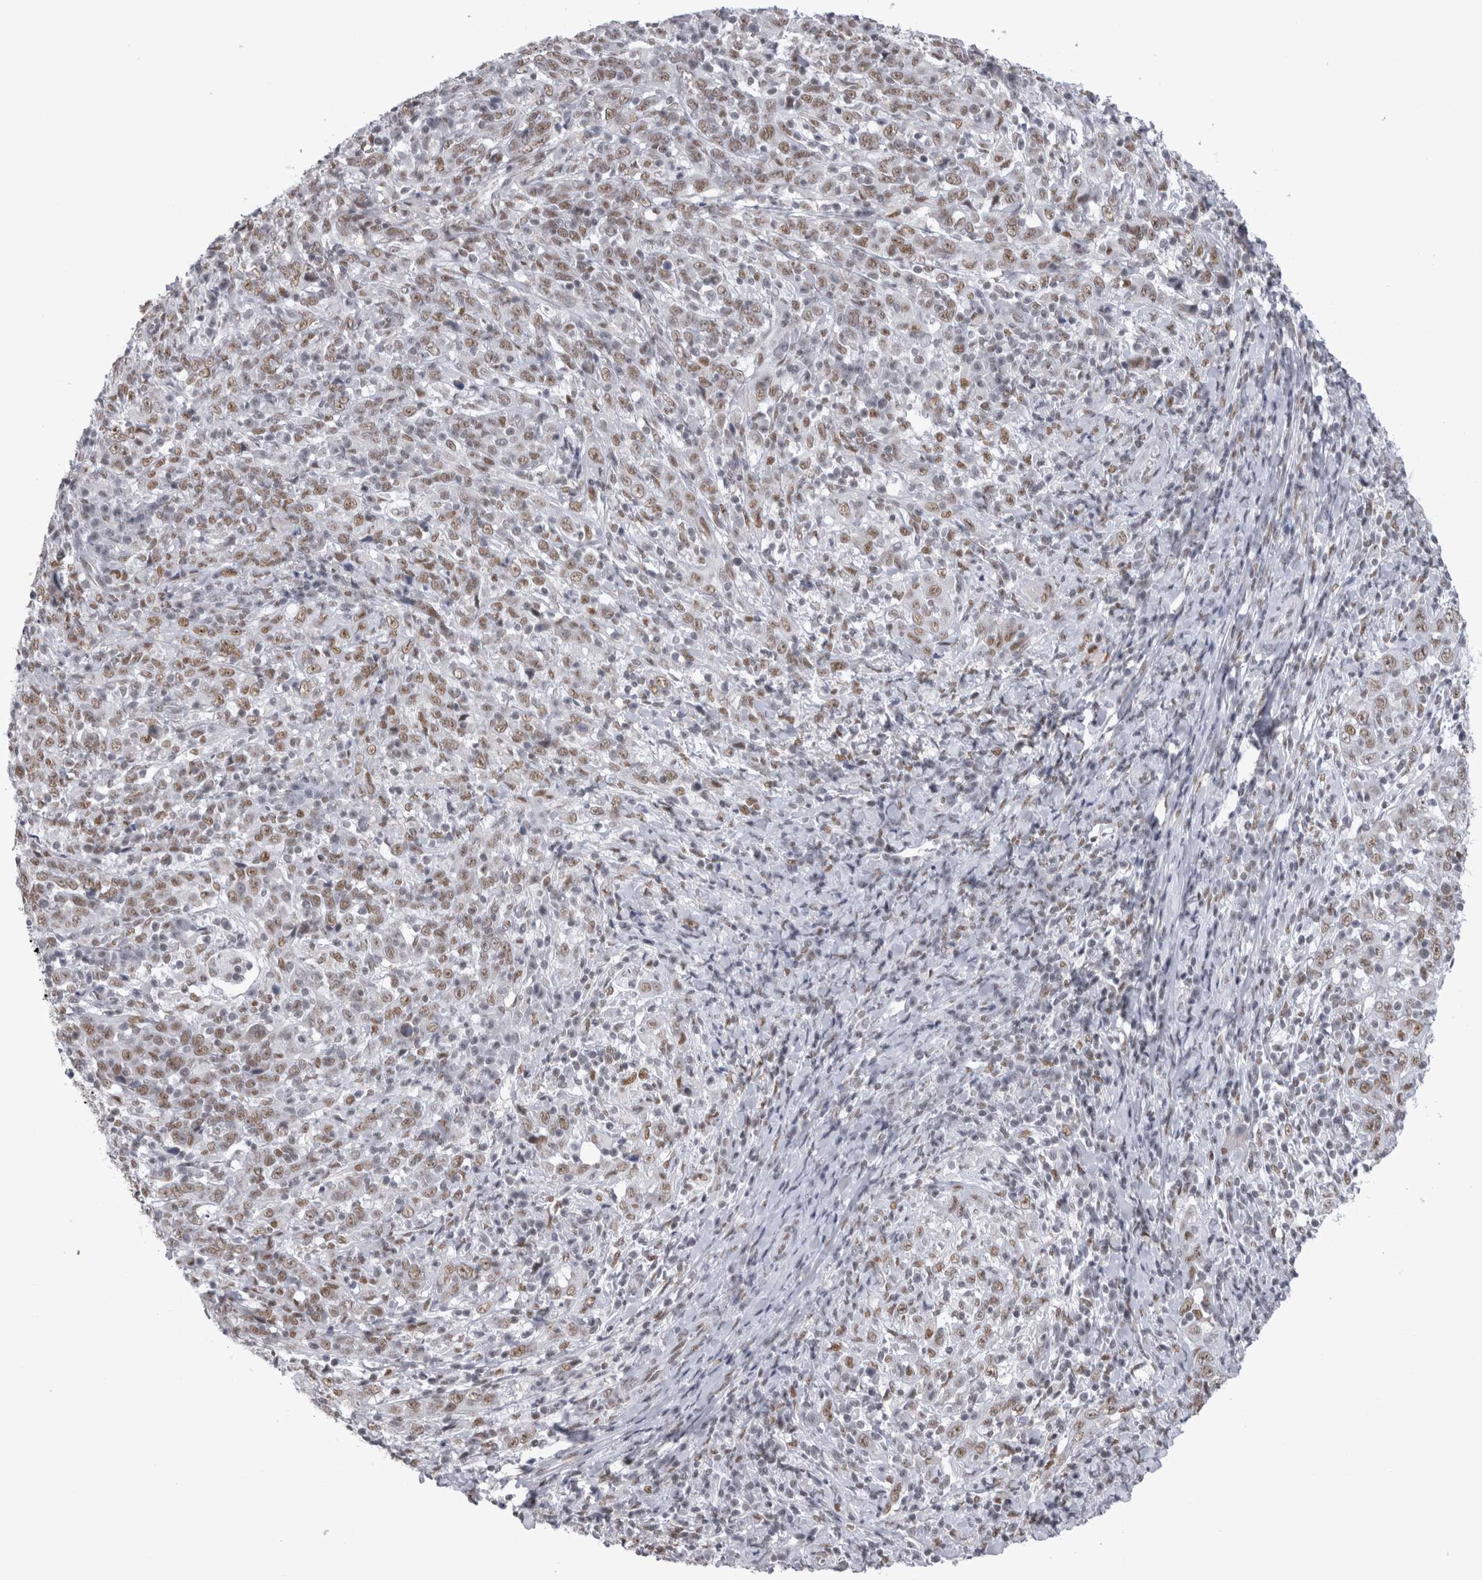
{"staining": {"intensity": "moderate", "quantity": ">75%", "location": "nuclear"}, "tissue": "cervical cancer", "cell_type": "Tumor cells", "image_type": "cancer", "snomed": [{"axis": "morphology", "description": "Squamous cell carcinoma, NOS"}, {"axis": "topography", "description": "Cervix"}], "caption": "The photomicrograph reveals a brown stain indicating the presence of a protein in the nuclear of tumor cells in cervical cancer (squamous cell carcinoma).", "gene": "API5", "patient": {"sex": "female", "age": 46}}